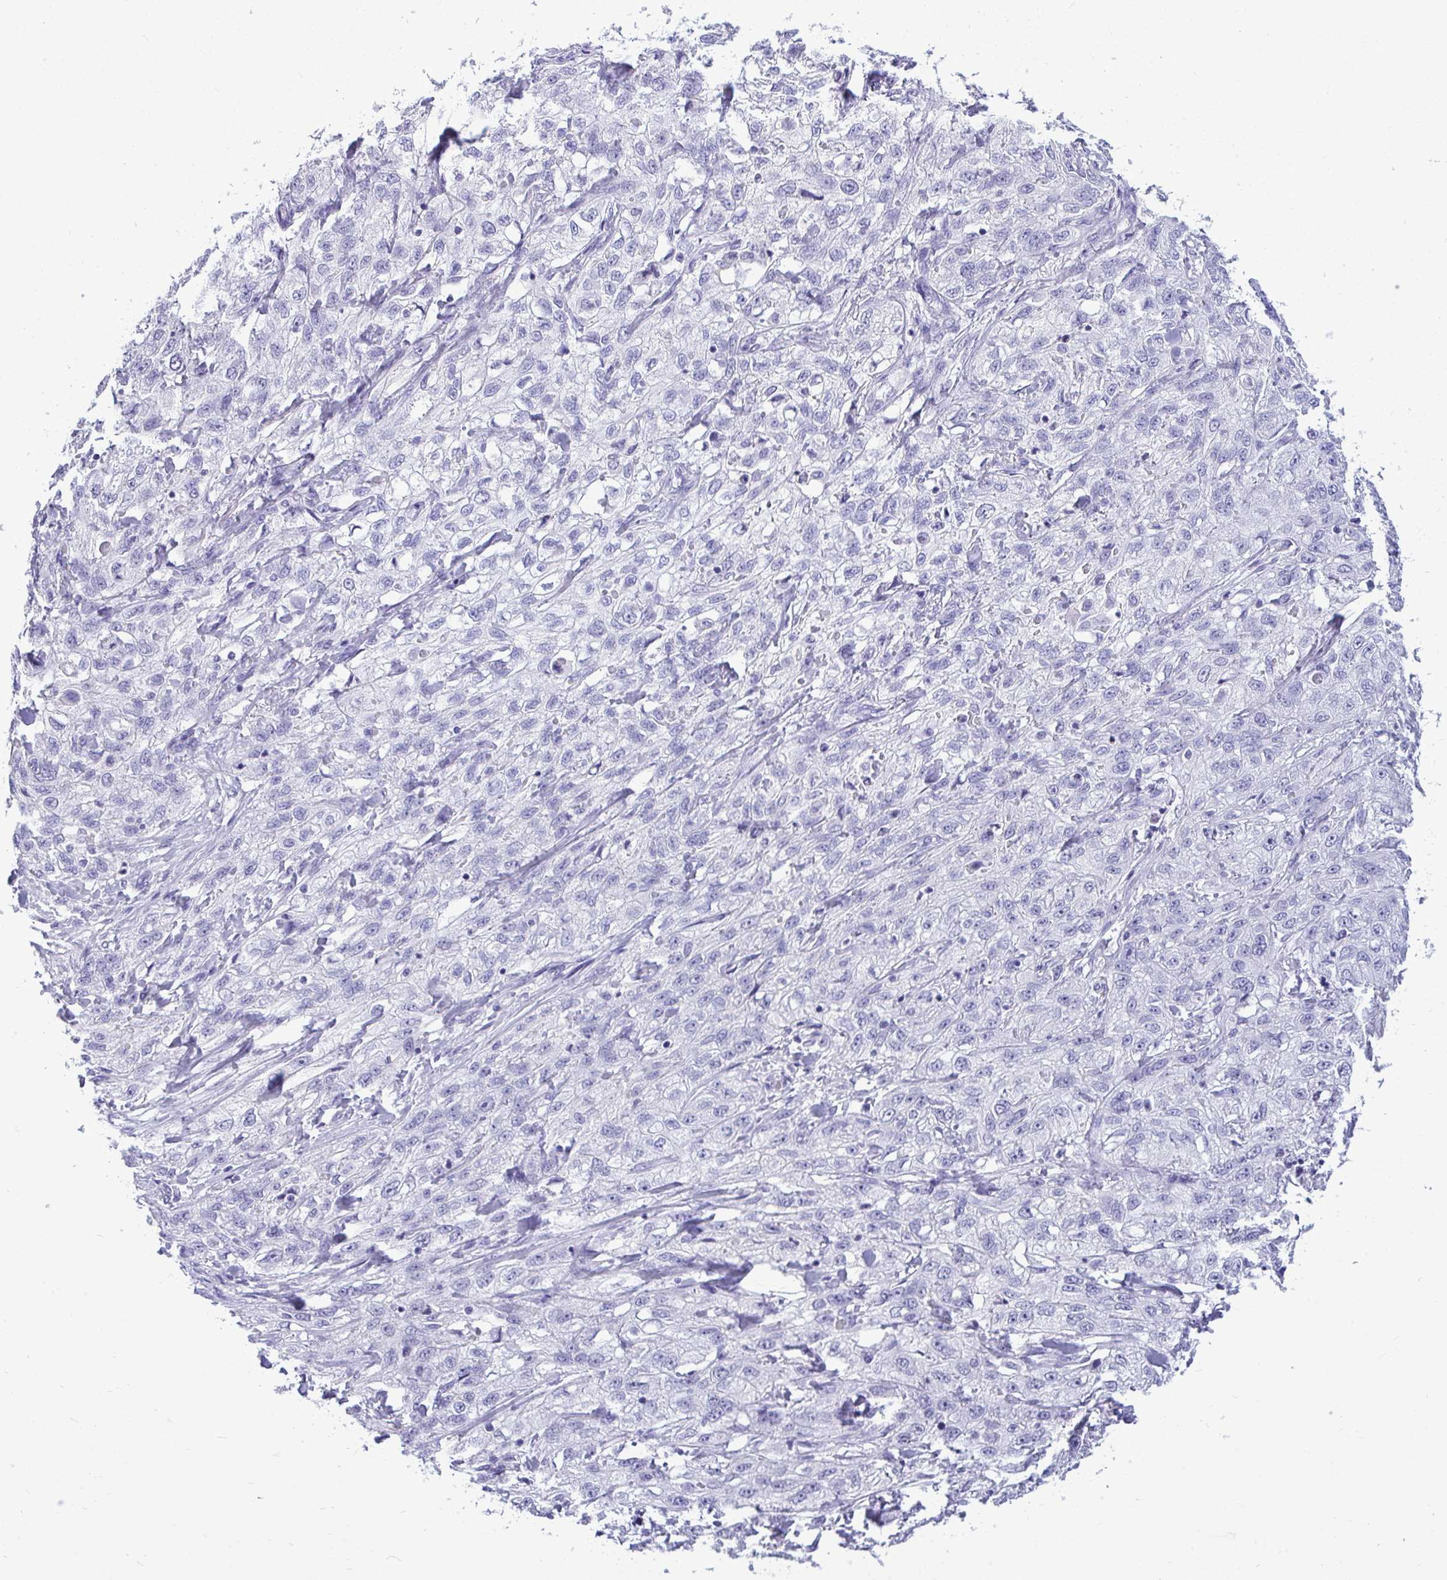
{"staining": {"intensity": "negative", "quantity": "none", "location": "none"}, "tissue": "skin cancer", "cell_type": "Tumor cells", "image_type": "cancer", "snomed": [{"axis": "morphology", "description": "Squamous cell carcinoma, NOS"}, {"axis": "topography", "description": "Skin"}, {"axis": "topography", "description": "Vulva"}], "caption": "Skin squamous cell carcinoma stained for a protein using IHC reveals no staining tumor cells.", "gene": "PRM2", "patient": {"sex": "female", "age": 86}}